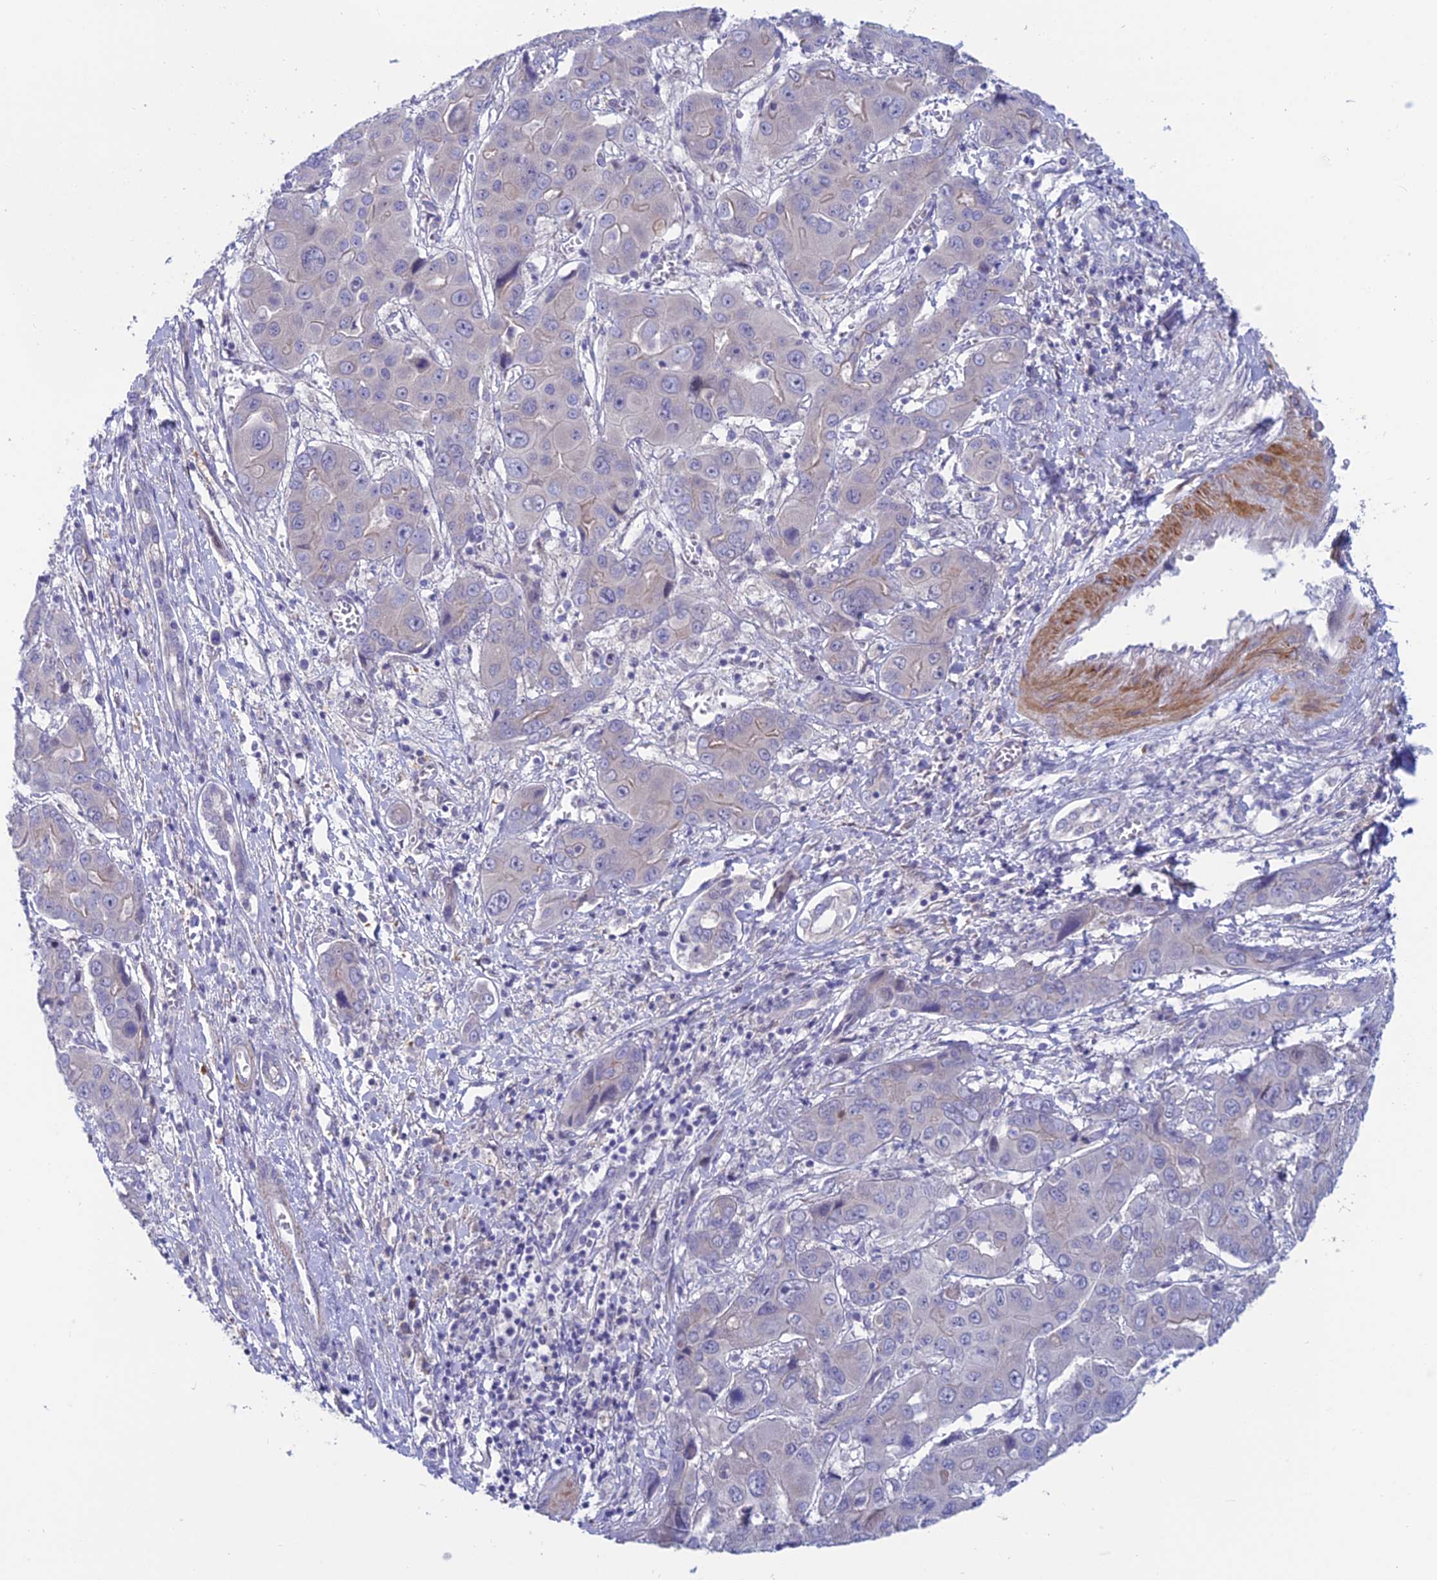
{"staining": {"intensity": "negative", "quantity": "none", "location": "none"}, "tissue": "liver cancer", "cell_type": "Tumor cells", "image_type": "cancer", "snomed": [{"axis": "morphology", "description": "Cholangiocarcinoma"}, {"axis": "topography", "description": "Liver"}], "caption": "This is a photomicrograph of immunohistochemistry (IHC) staining of liver cancer (cholangiocarcinoma), which shows no positivity in tumor cells. The staining is performed using DAB brown chromogen with nuclei counter-stained in using hematoxylin.", "gene": "XPO7", "patient": {"sex": "male", "age": 67}}